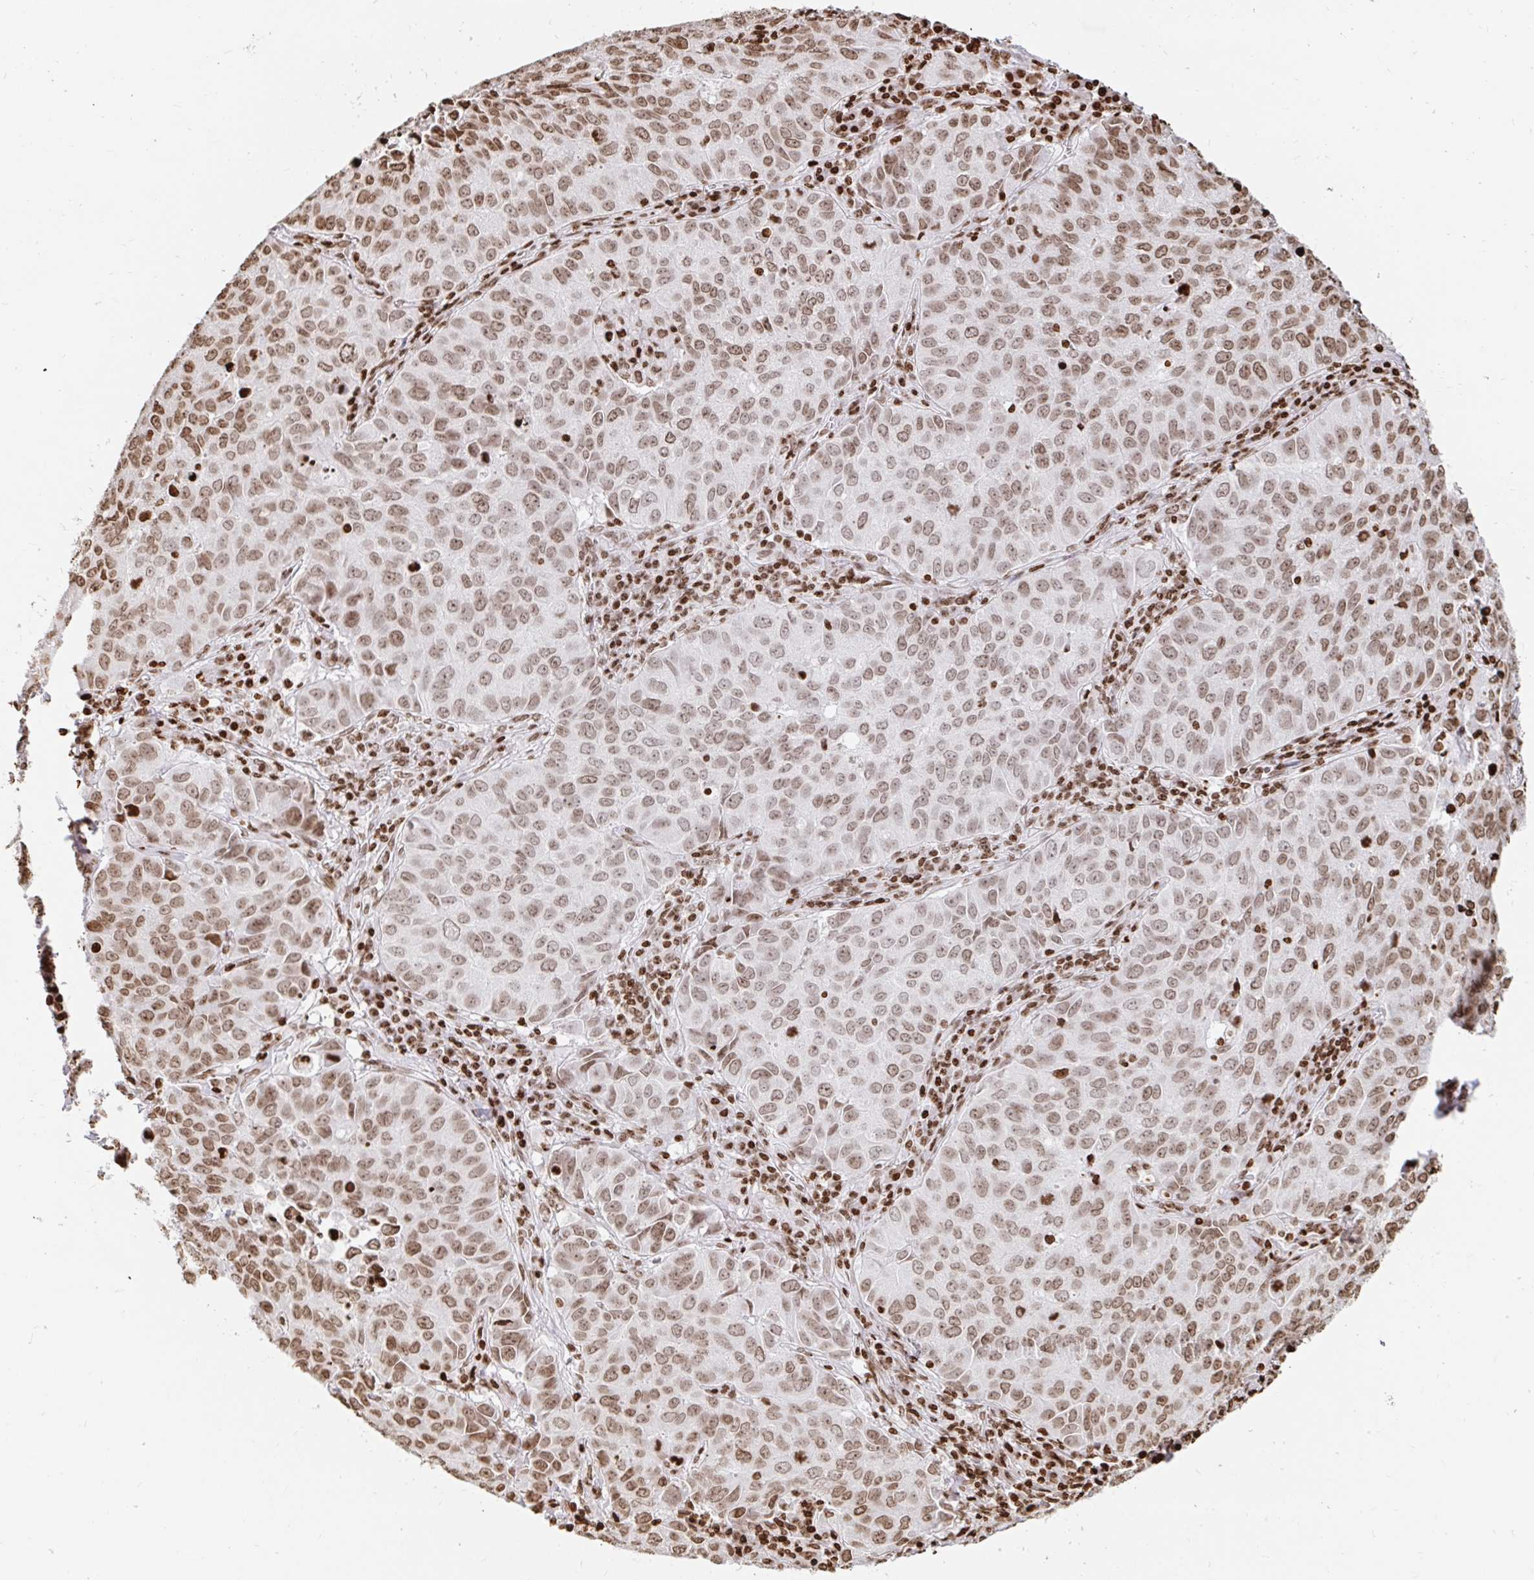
{"staining": {"intensity": "moderate", "quantity": ">75%", "location": "nuclear"}, "tissue": "lung cancer", "cell_type": "Tumor cells", "image_type": "cancer", "snomed": [{"axis": "morphology", "description": "Adenocarcinoma, NOS"}, {"axis": "topography", "description": "Lung"}], "caption": "This is an image of immunohistochemistry staining of lung adenocarcinoma, which shows moderate positivity in the nuclear of tumor cells.", "gene": "H2BC5", "patient": {"sex": "female", "age": 50}}